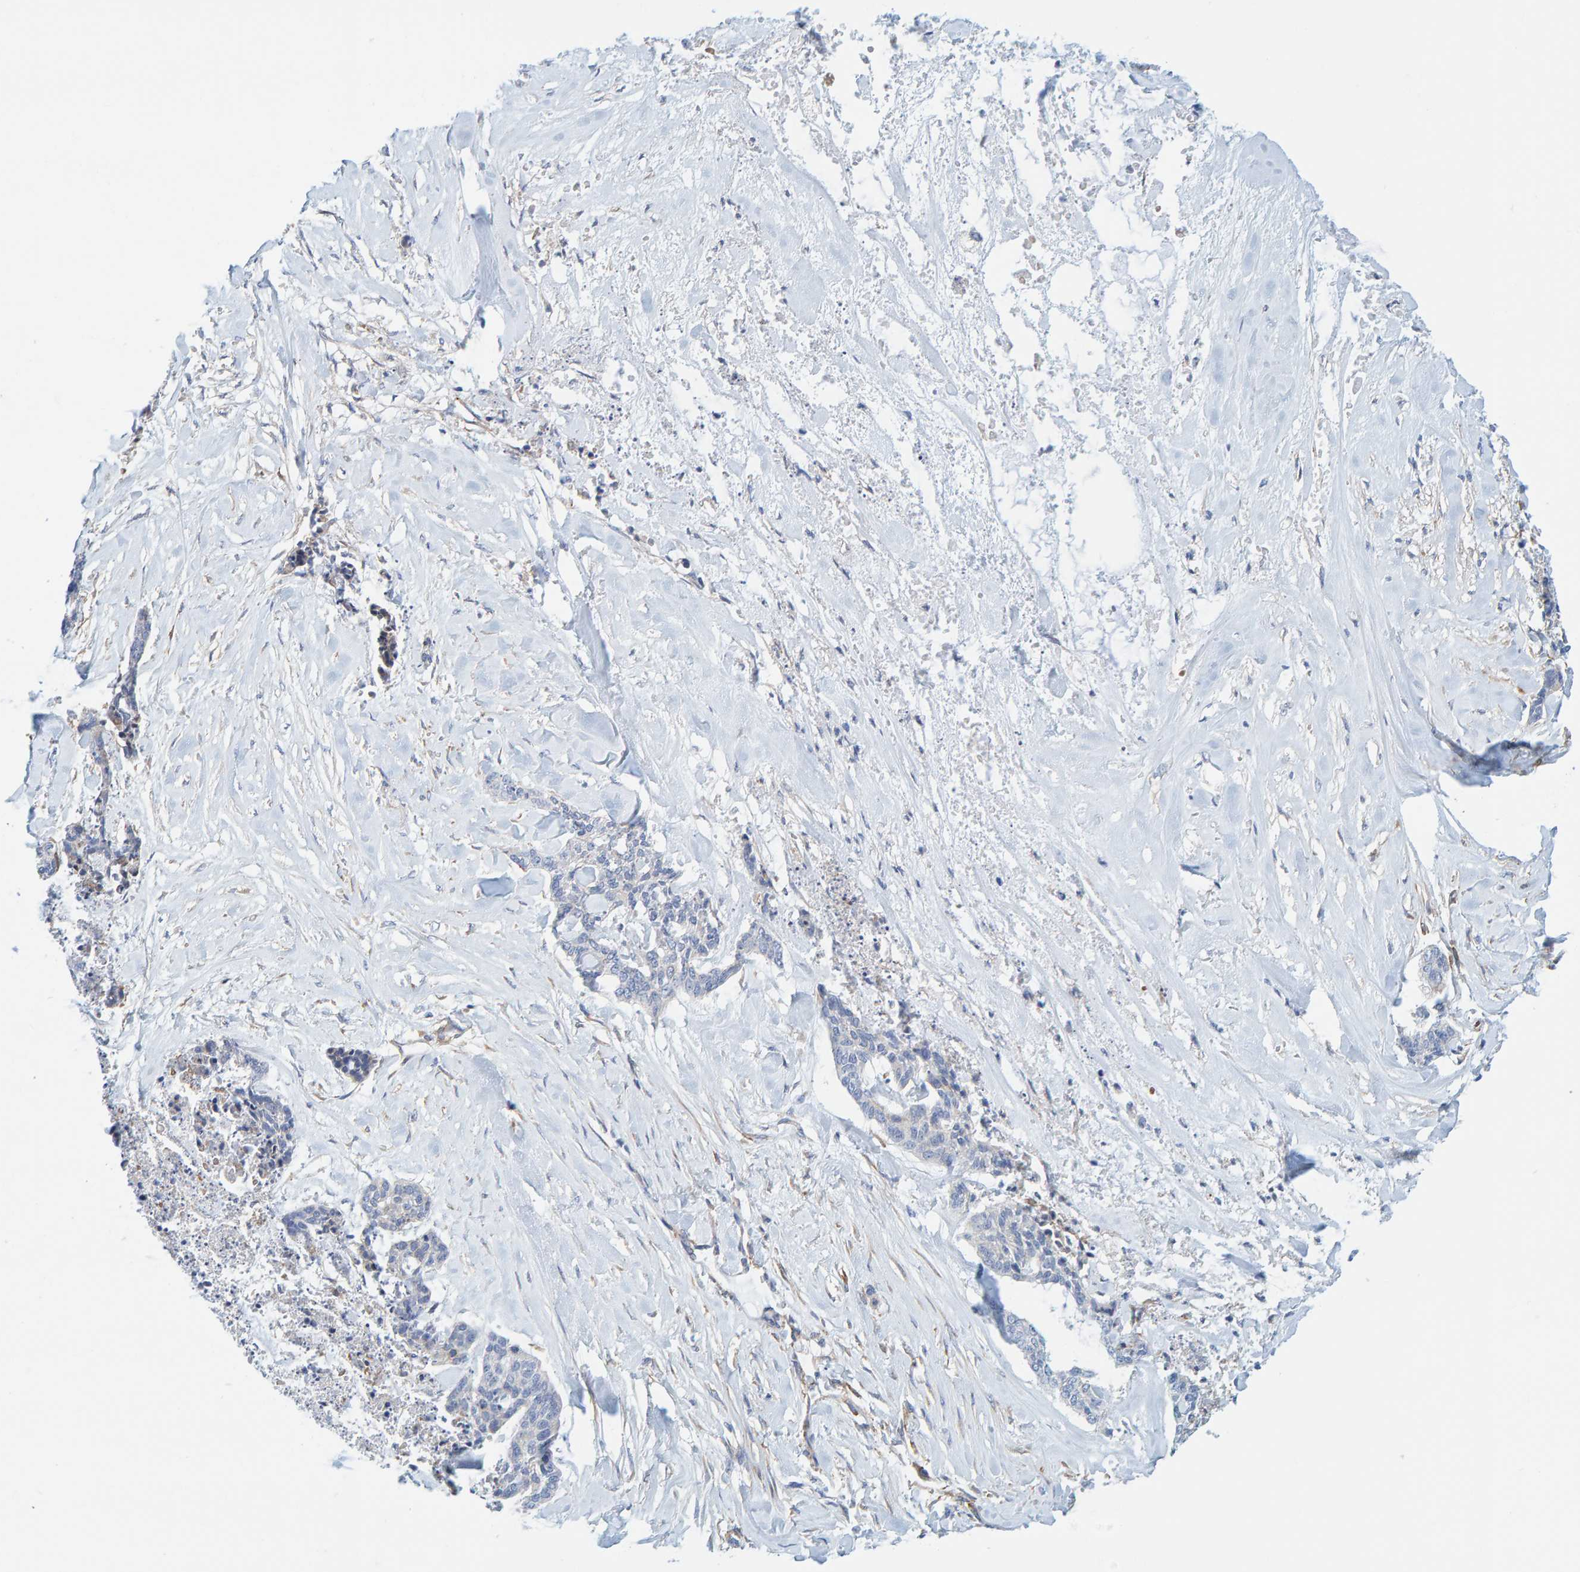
{"staining": {"intensity": "negative", "quantity": "none", "location": "none"}, "tissue": "skin cancer", "cell_type": "Tumor cells", "image_type": "cancer", "snomed": [{"axis": "morphology", "description": "Basal cell carcinoma"}, {"axis": "topography", "description": "Skin"}], "caption": "This is an immunohistochemistry micrograph of human skin cancer. There is no positivity in tumor cells.", "gene": "MAP1B", "patient": {"sex": "female", "age": 64}}